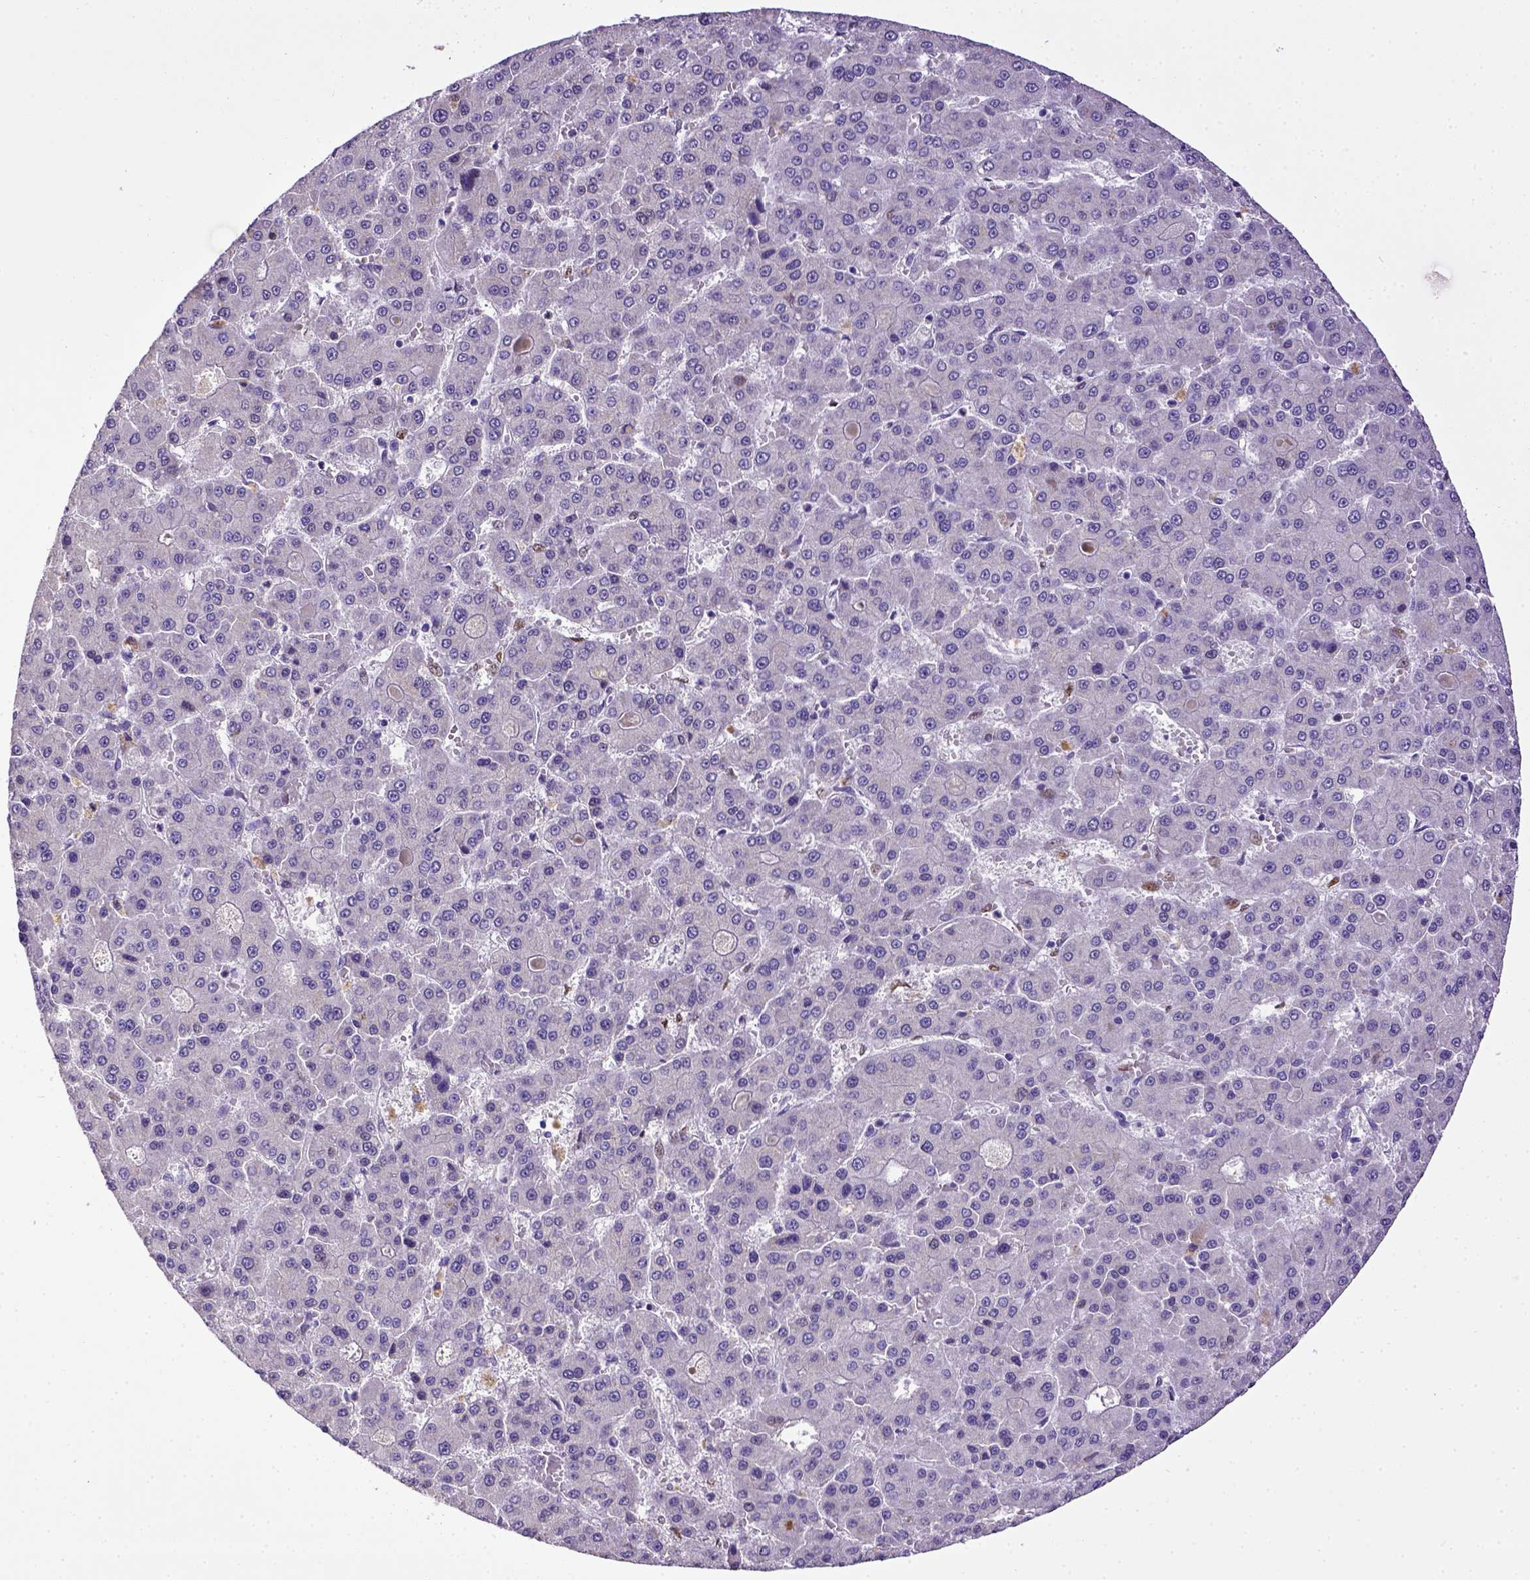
{"staining": {"intensity": "negative", "quantity": "none", "location": "none"}, "tissue": "liver cancer", "cell_type": "Tumor cells", "image_type": "cancer", "snomed": [{"axis": "morphology", "description": "Carcinoma, Hepatocellular, NOS"}, {"axis": "topography", "description": "Liver"}], "caption": "An immunohistochemistry photomicrograph of hepatocellular carcinoma (liver) is shown. There is no staining in tumor cells of hepatocellular carcinoma (liver).", "gene": "CDKN1A", "patient": {"sex": "male", "age": 70}}